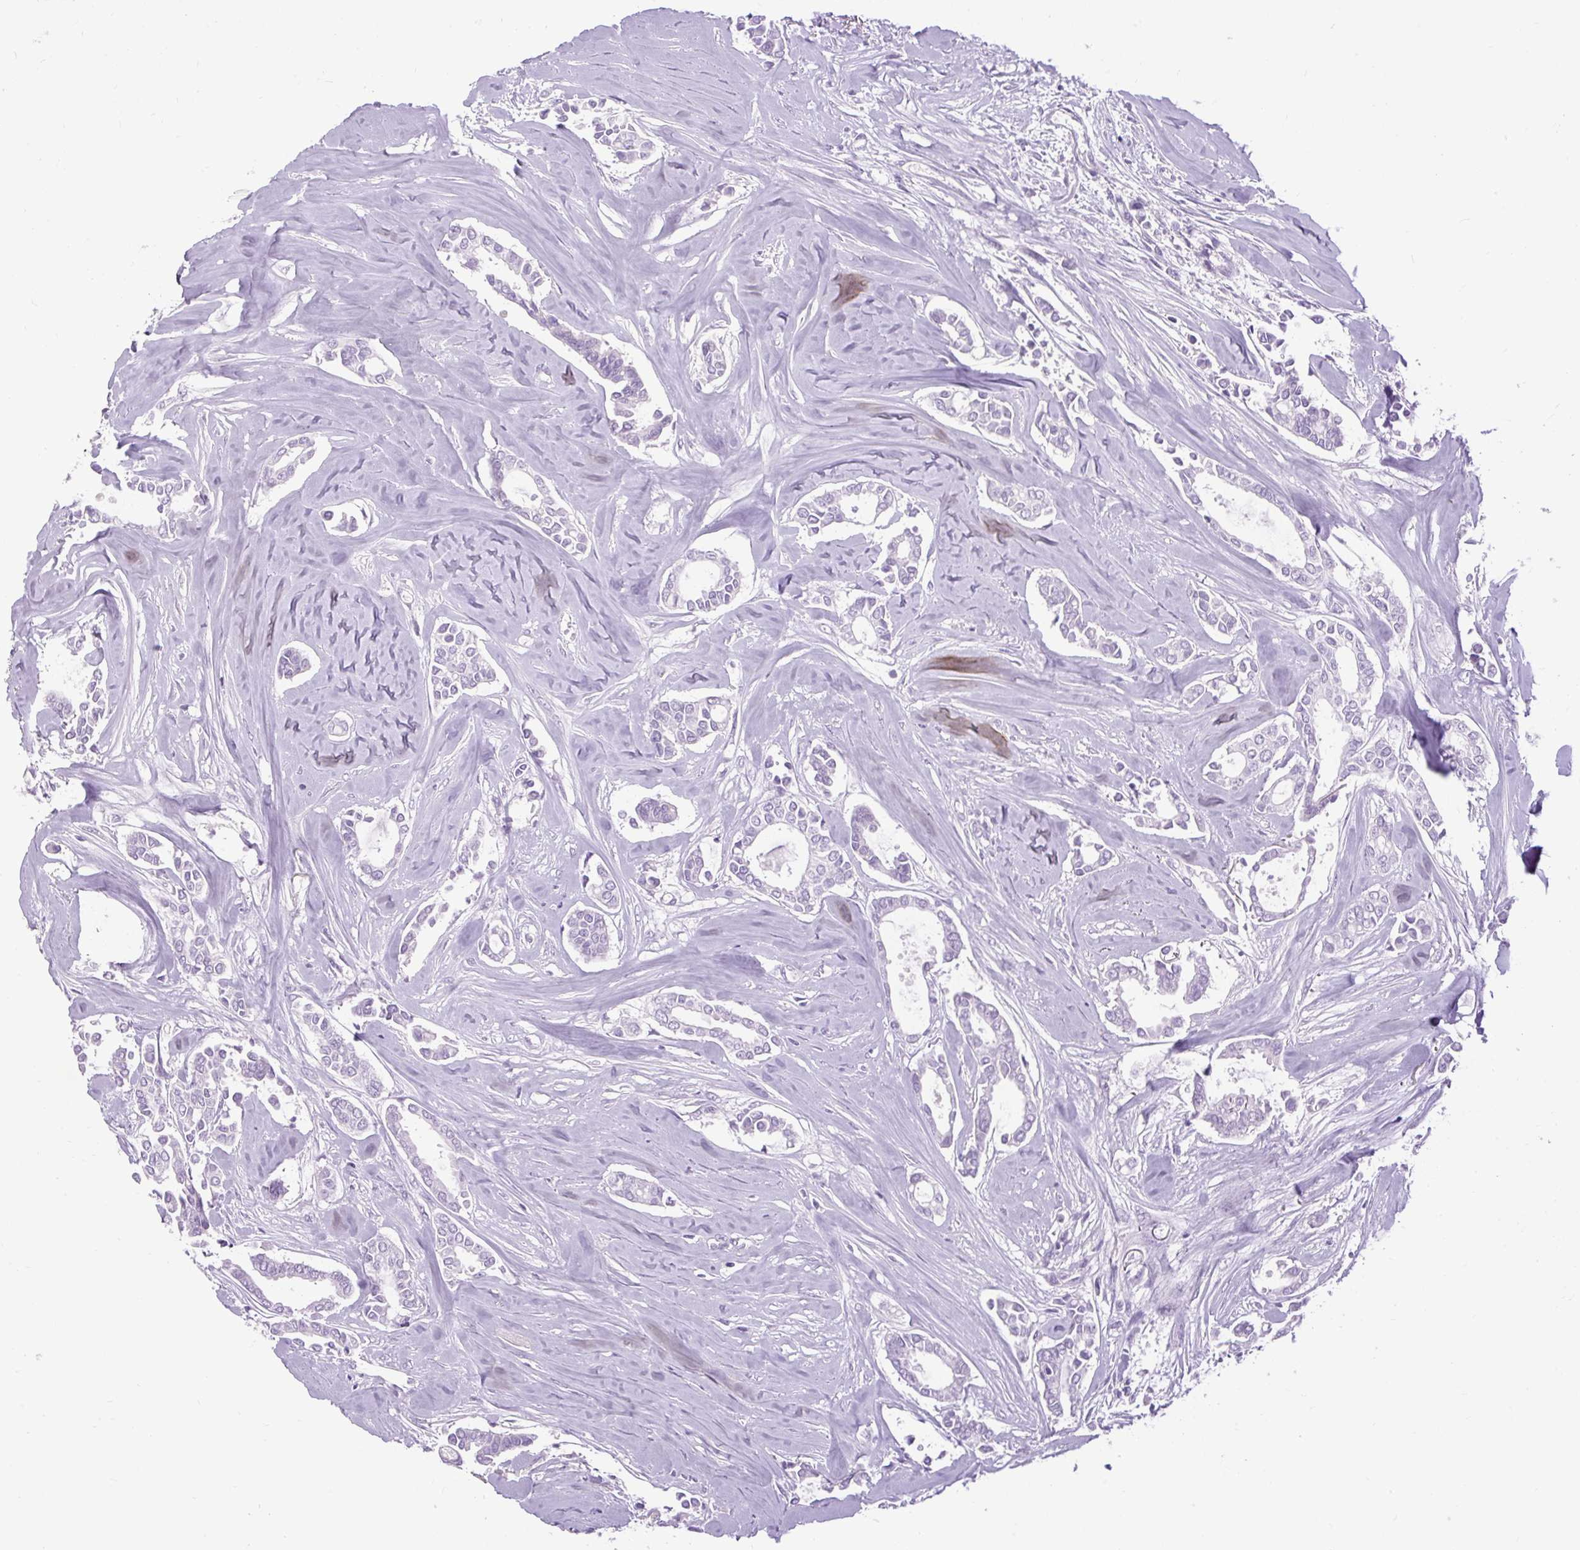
{"staining": {"intensity": "negative", "quantity": "none", "location": "none"}, "tissue": "breast cancer", "cell_type": "Tumor cells", "image_type": "cancer", "snomed": [{"axis": "morphology", "description": "Duct carcinoma"}, {"axis": "topography", "description": "Breast"}], "caption": "Breast cancer (invasive ductal carcinoma) was stained to show a protein in brown. There is no significant expression in tumor cells.", "gene": "FABP7", "patient": {"sex": "female", "age": 84}}